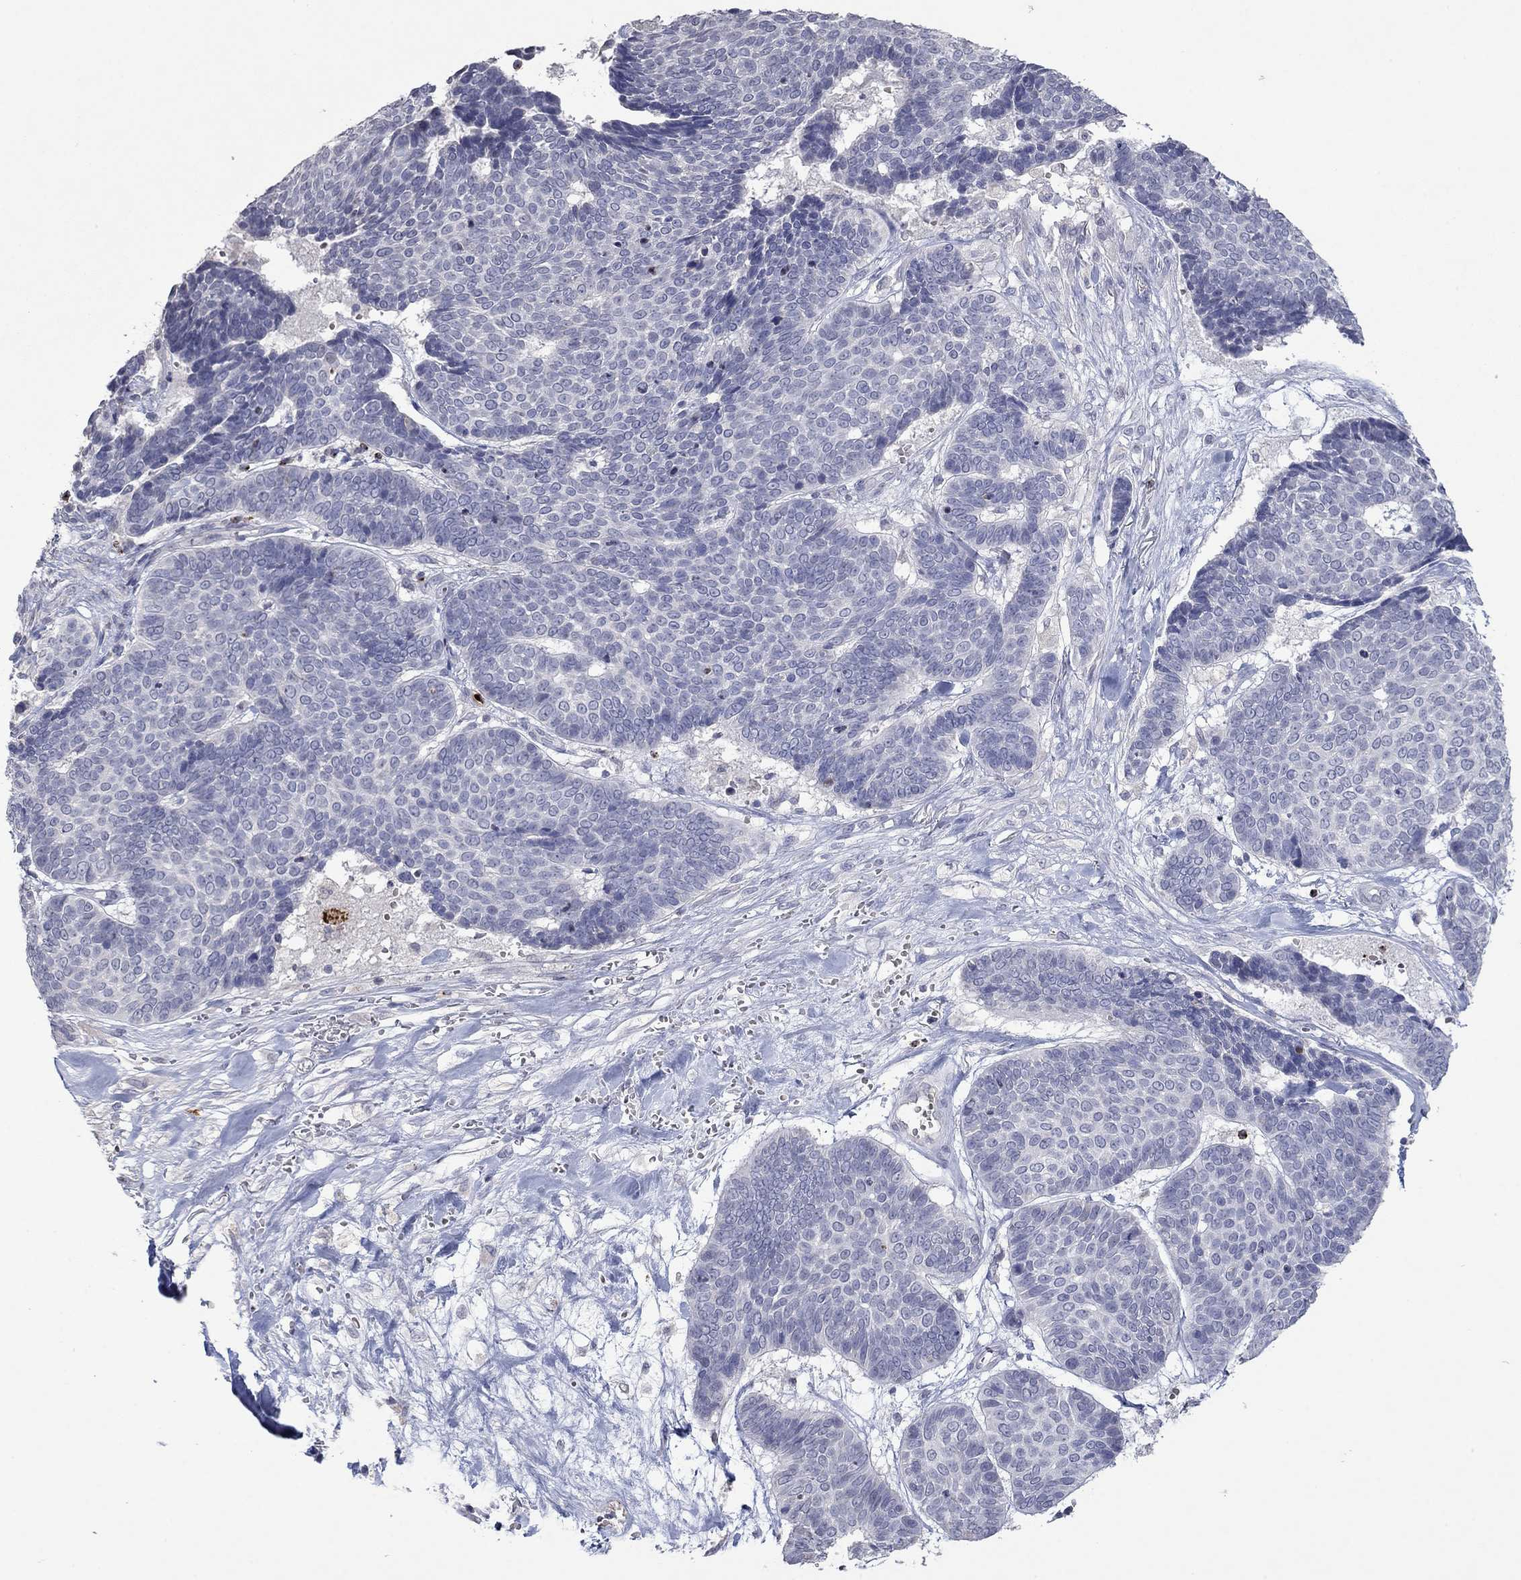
{"staining": {"intensity": "negative", "quantity": "none", "location": "none"}, "tissue": "skin cancer", "cell_type": "Tumor cells", "image_type": "cancer", "snomed": [{"axis": "morphology", "description": "Basal cell carcinoma"}, {"axis": "topography", "description": "Skin"}], "caption": "Tumor cells are negative for protein expression in human basal cell carcinoma (skin).", "gene": "CCL5", "patient": {"sex": "male", "age": 86}}